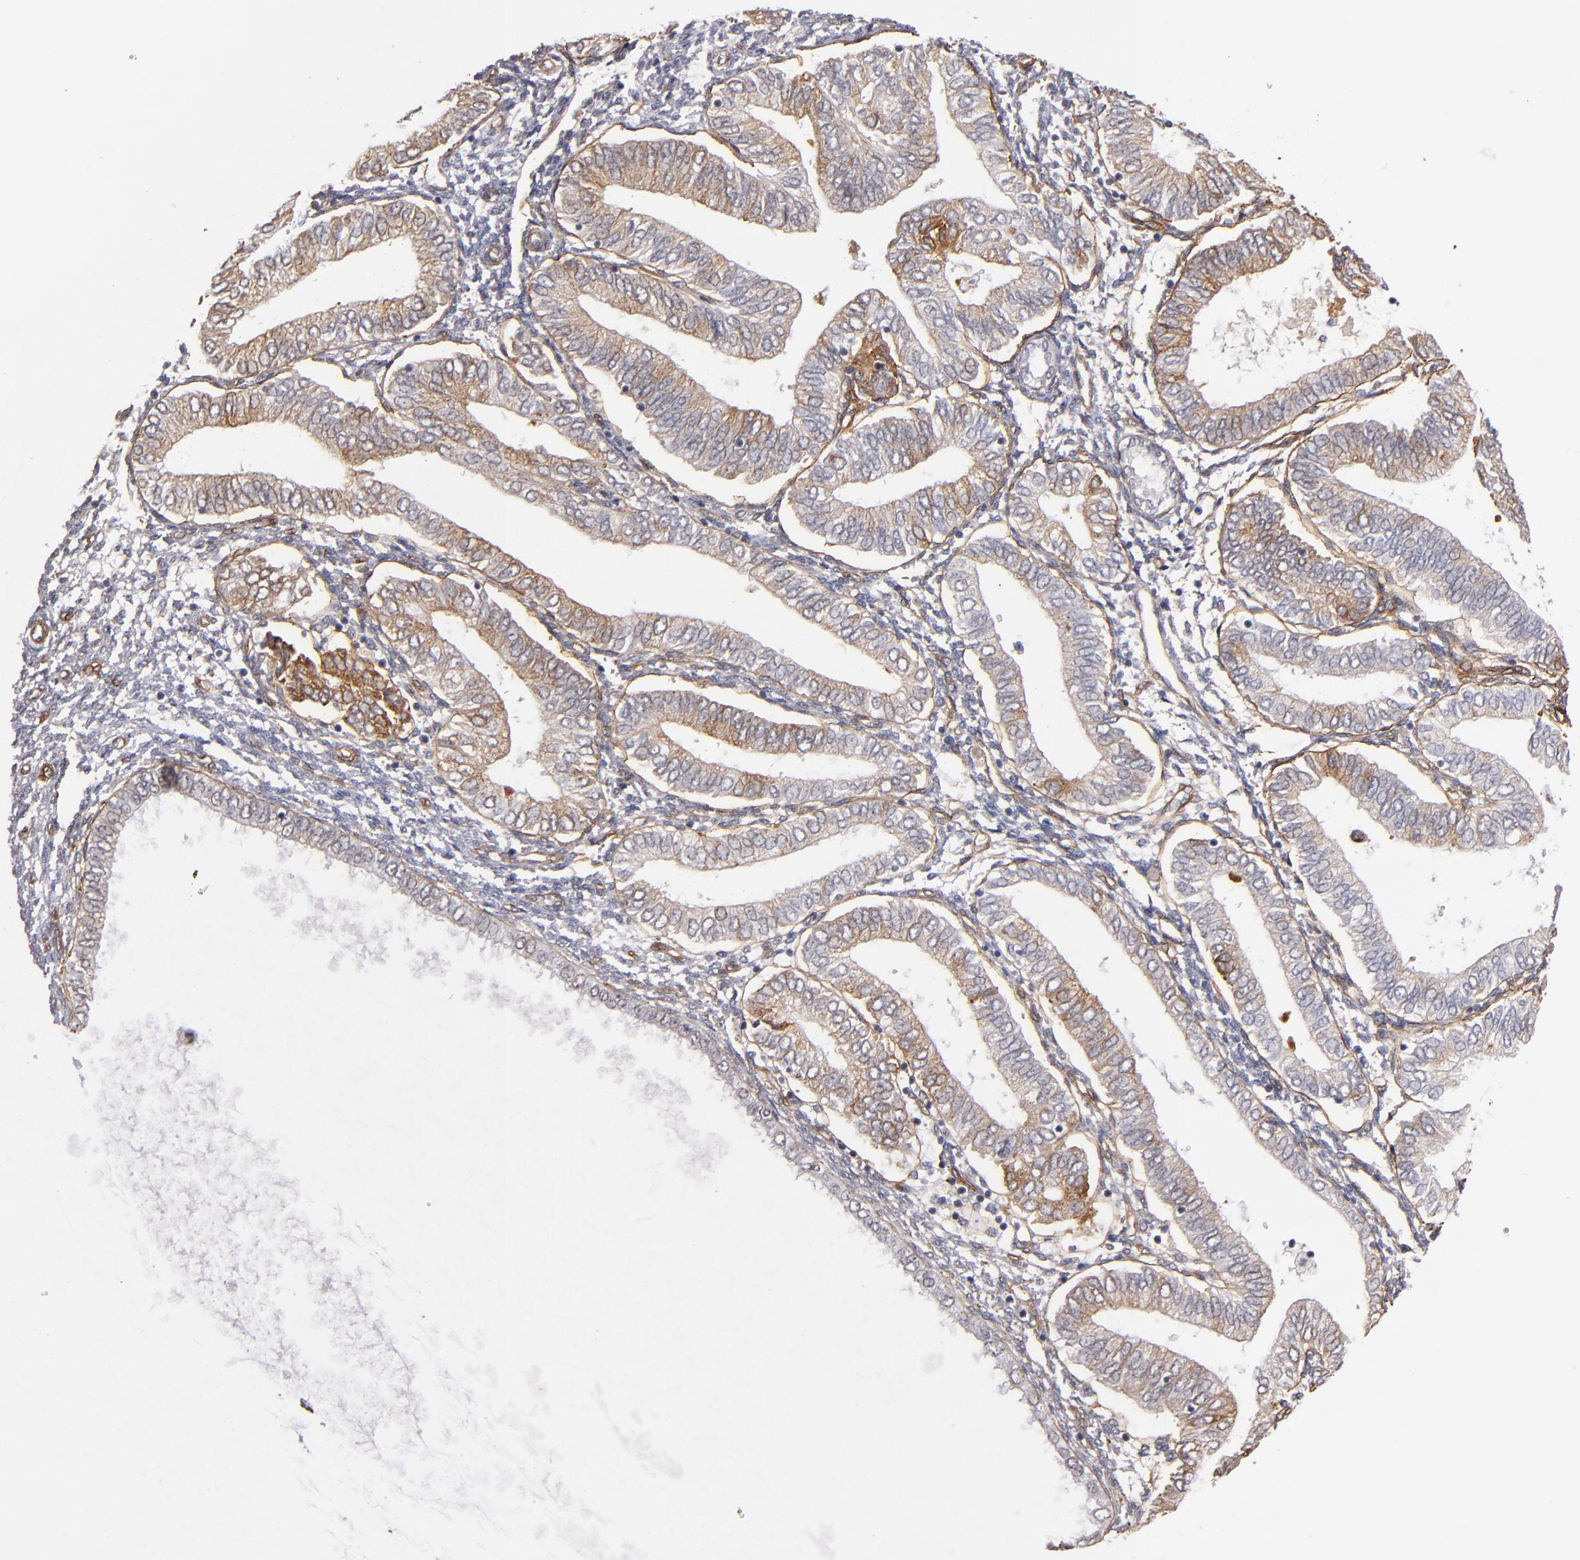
{"staining": {"intensity": "strong", "quantity": "<25%", "location": "cytoplasmic/membranous"}, "tissue": "endometrial cancer", "cell_type": "Tumor cells", "image_type": "cancer", "snomed": [{"axis": "morphology", "description": "Adenocarcinoma, NOS"}, {"axis": "topography", "description": "Endometrium"}], "caption": "IHC histopathology image of neoplastic tissue: human adenocarcinoma (endometrial) stained using IHC demonstrates medium levels of strong protein expression localized specifically in the cytoplasmic/membranous of tumor cells, appearing as a cytoplasmic/membranous brown color.", "gene": "LAMC1", "patient": {"sex": "female", "age": 51}}